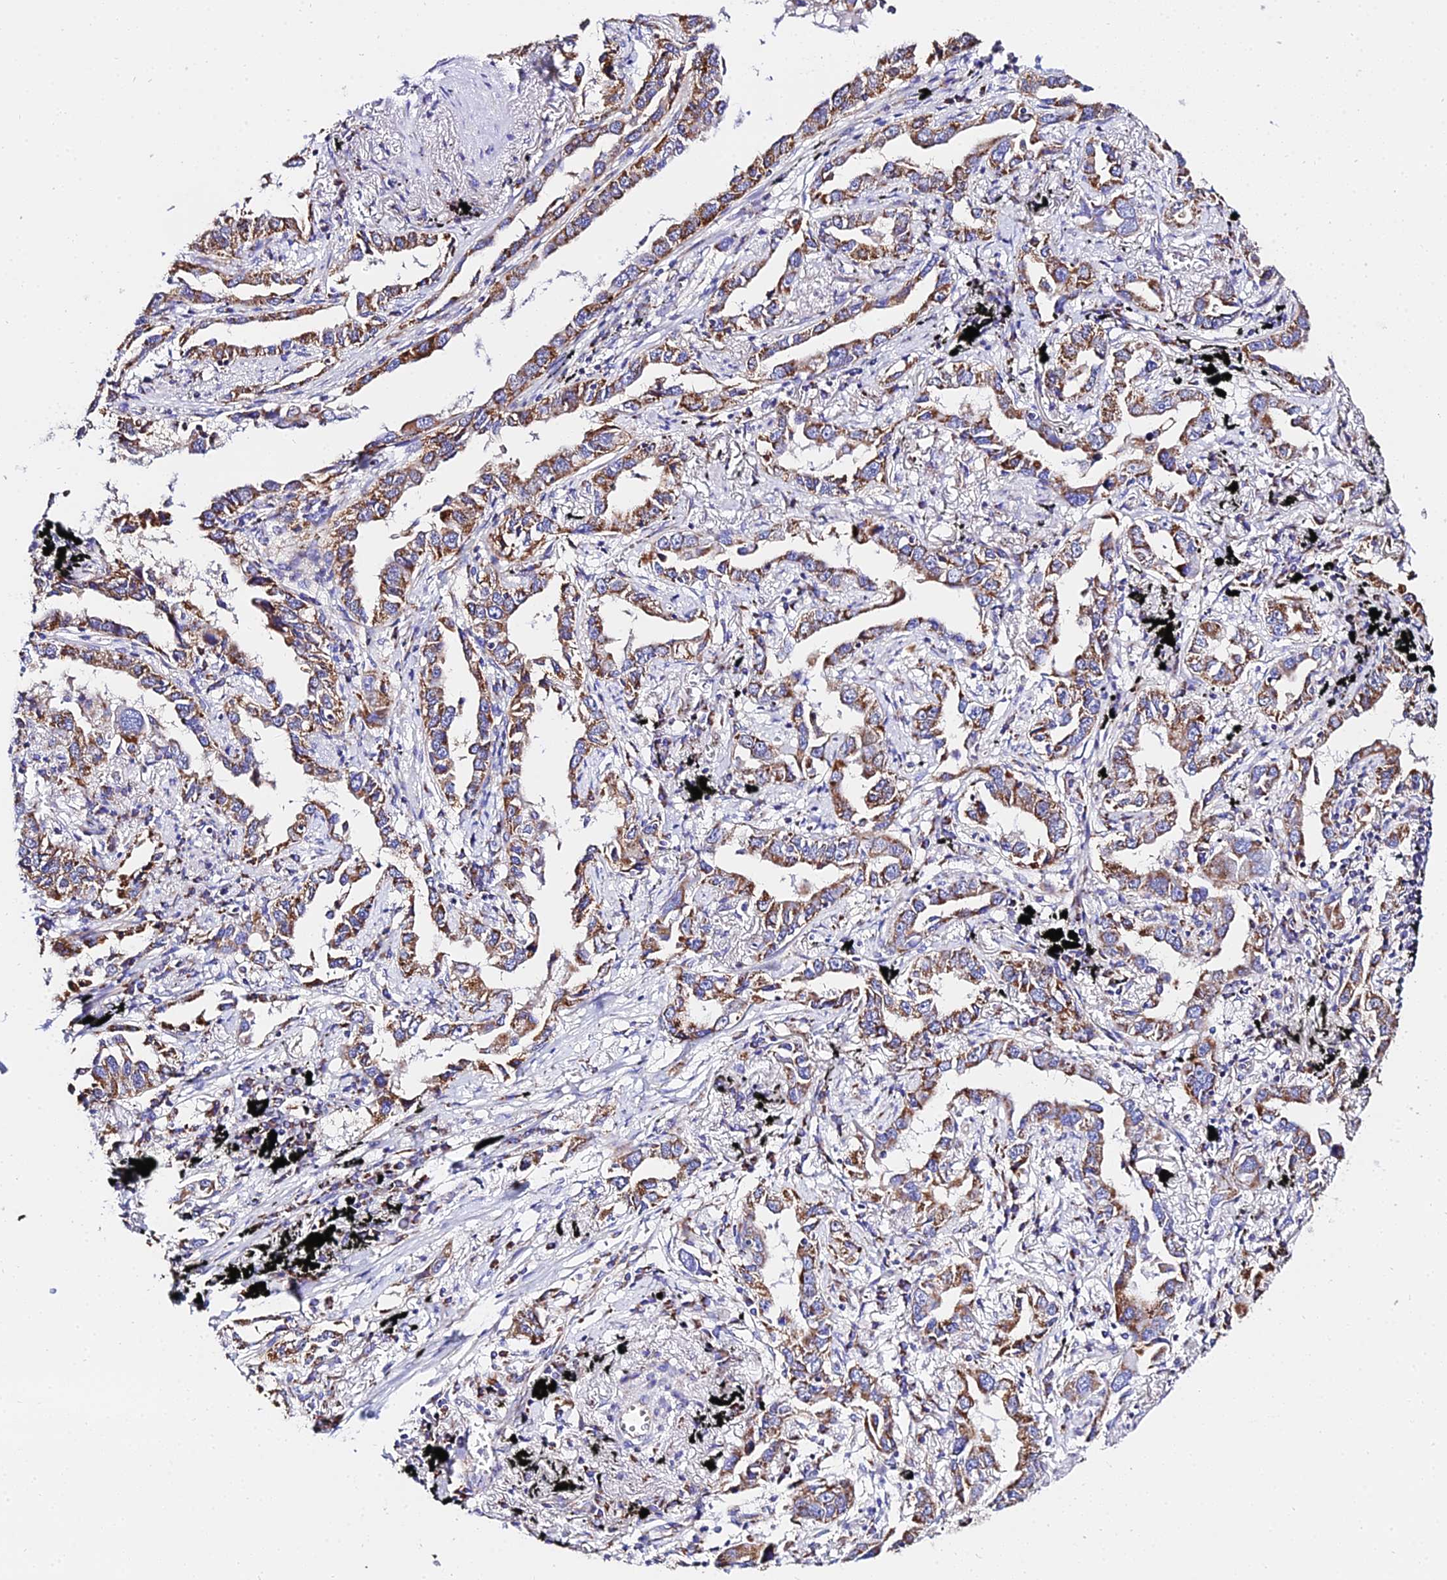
{"staining": {"intensity": "moderate", "quantity": ">75%", "location": "cytoplasmic/membranous"}, "tissue": "lung cancer", "cell_type": "Tumor cells", "image_type": "cancer", "snomed": [{"axis": "morphology", "description": "Adenocarcinoma, NOS"}, {"axis": "topography", "description": "Lung"}], "caption": "High-power microscopy captured an immunohistochemistry (IHC) image of adenocarcinoma (lung), revealing moderate cytoplasmic/membranous positivity in approximately >75% of tumor cells. The protein is stained brown, and the nuclei are stained in blue (DAB IHC with brightfield microscopy, high magnification).", "gene": "ZNF573", "patient": {"sex": "male", "age": 67}}